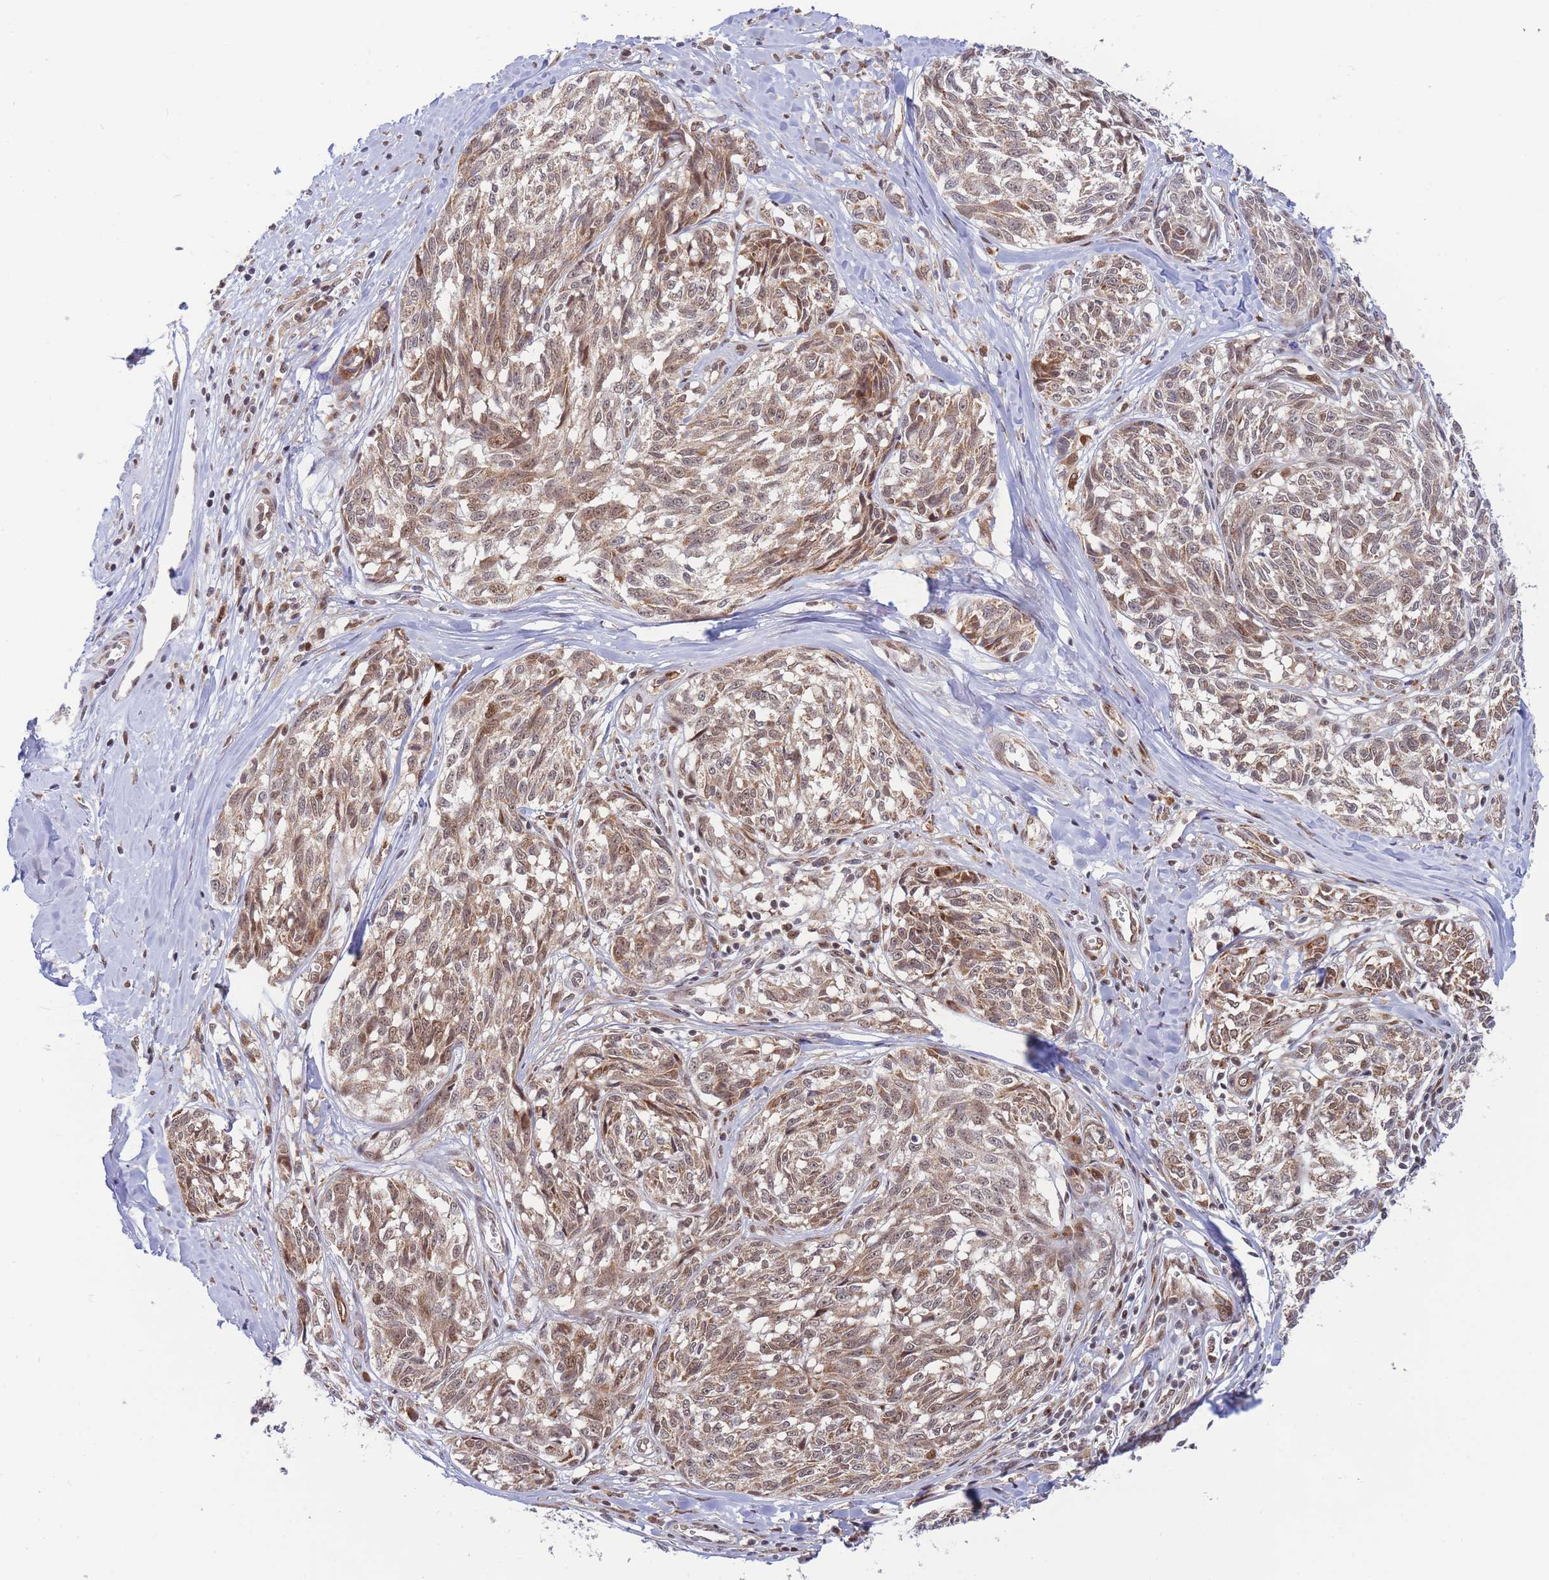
{"staining": {"intensity": "moderate", "quantity": ">75%", "location": "nuclear"}, "tissue": "melanoma", "cell_type": "Tumor cells", "image_type": "cancer", "snomed": [{"axis": "morphology", "description": "Normal tissue, NOS"}, {"axis": "morphology", "description": "Malignant melanoma, NOS"}, {"axis": "topography", "description": "Skin"}], "caption": "Malignant melanoma stained for a protein (brown) shows moderate nuclear positive staining in about >75% of tumor cells.", "gene": "BOD1L1", "patient": {"sex": "female", "age": 64}}